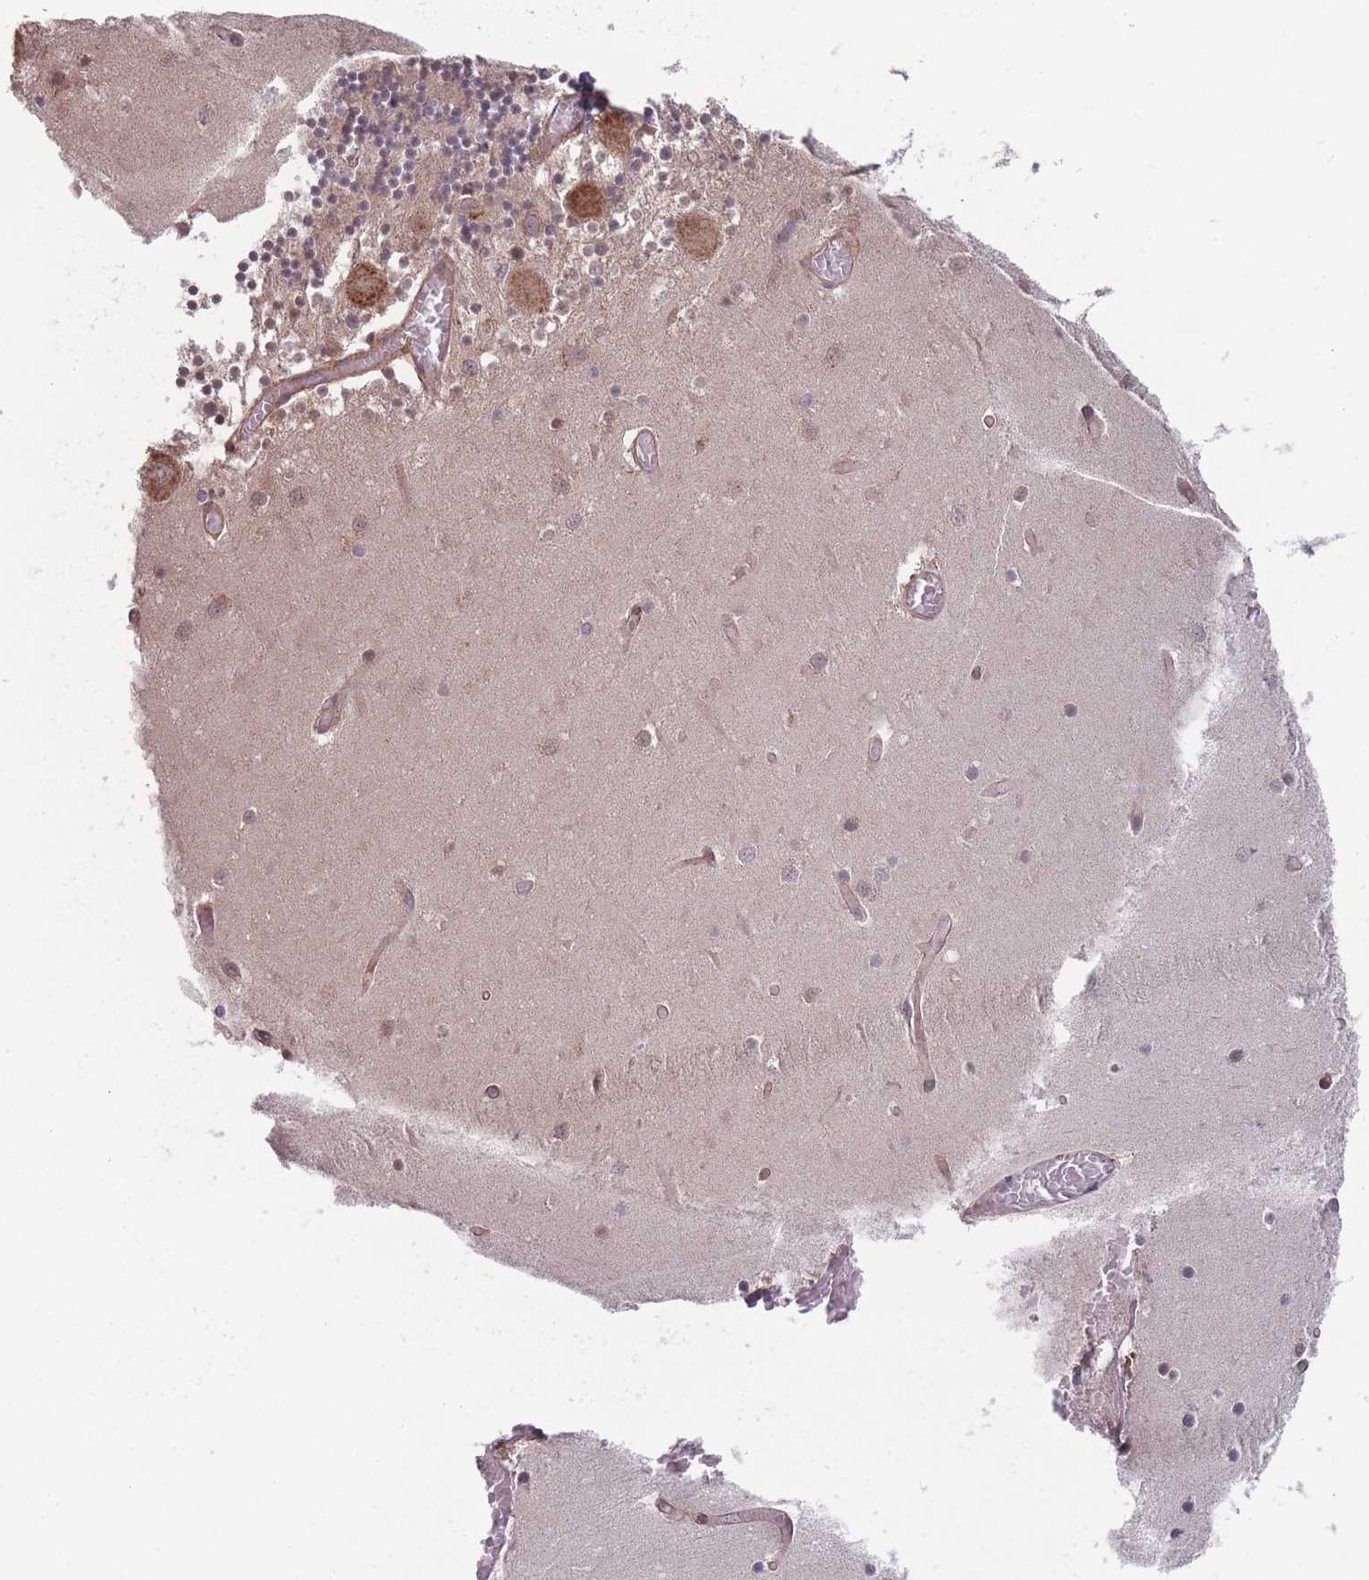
{"staining": {"intensity": "weak", "quantity": "<25%", "location": "cytoplasmic/membranous"}, "tissue": "cerebellum", "cell_type": "Cells in granular layer", "image_type": "normal", "snomed": [{"axis": "morphology", "description": "Normal tissue, NOS"}, {"axis": "topography", "description": "Cerebellum"}], "caption": "Human cerebellum stained for a protein using immunohistochemistry exhibits no expression in cells in granular layer.", "gene": "RPS18", "patient": {"sex": "female", "age": 28}}